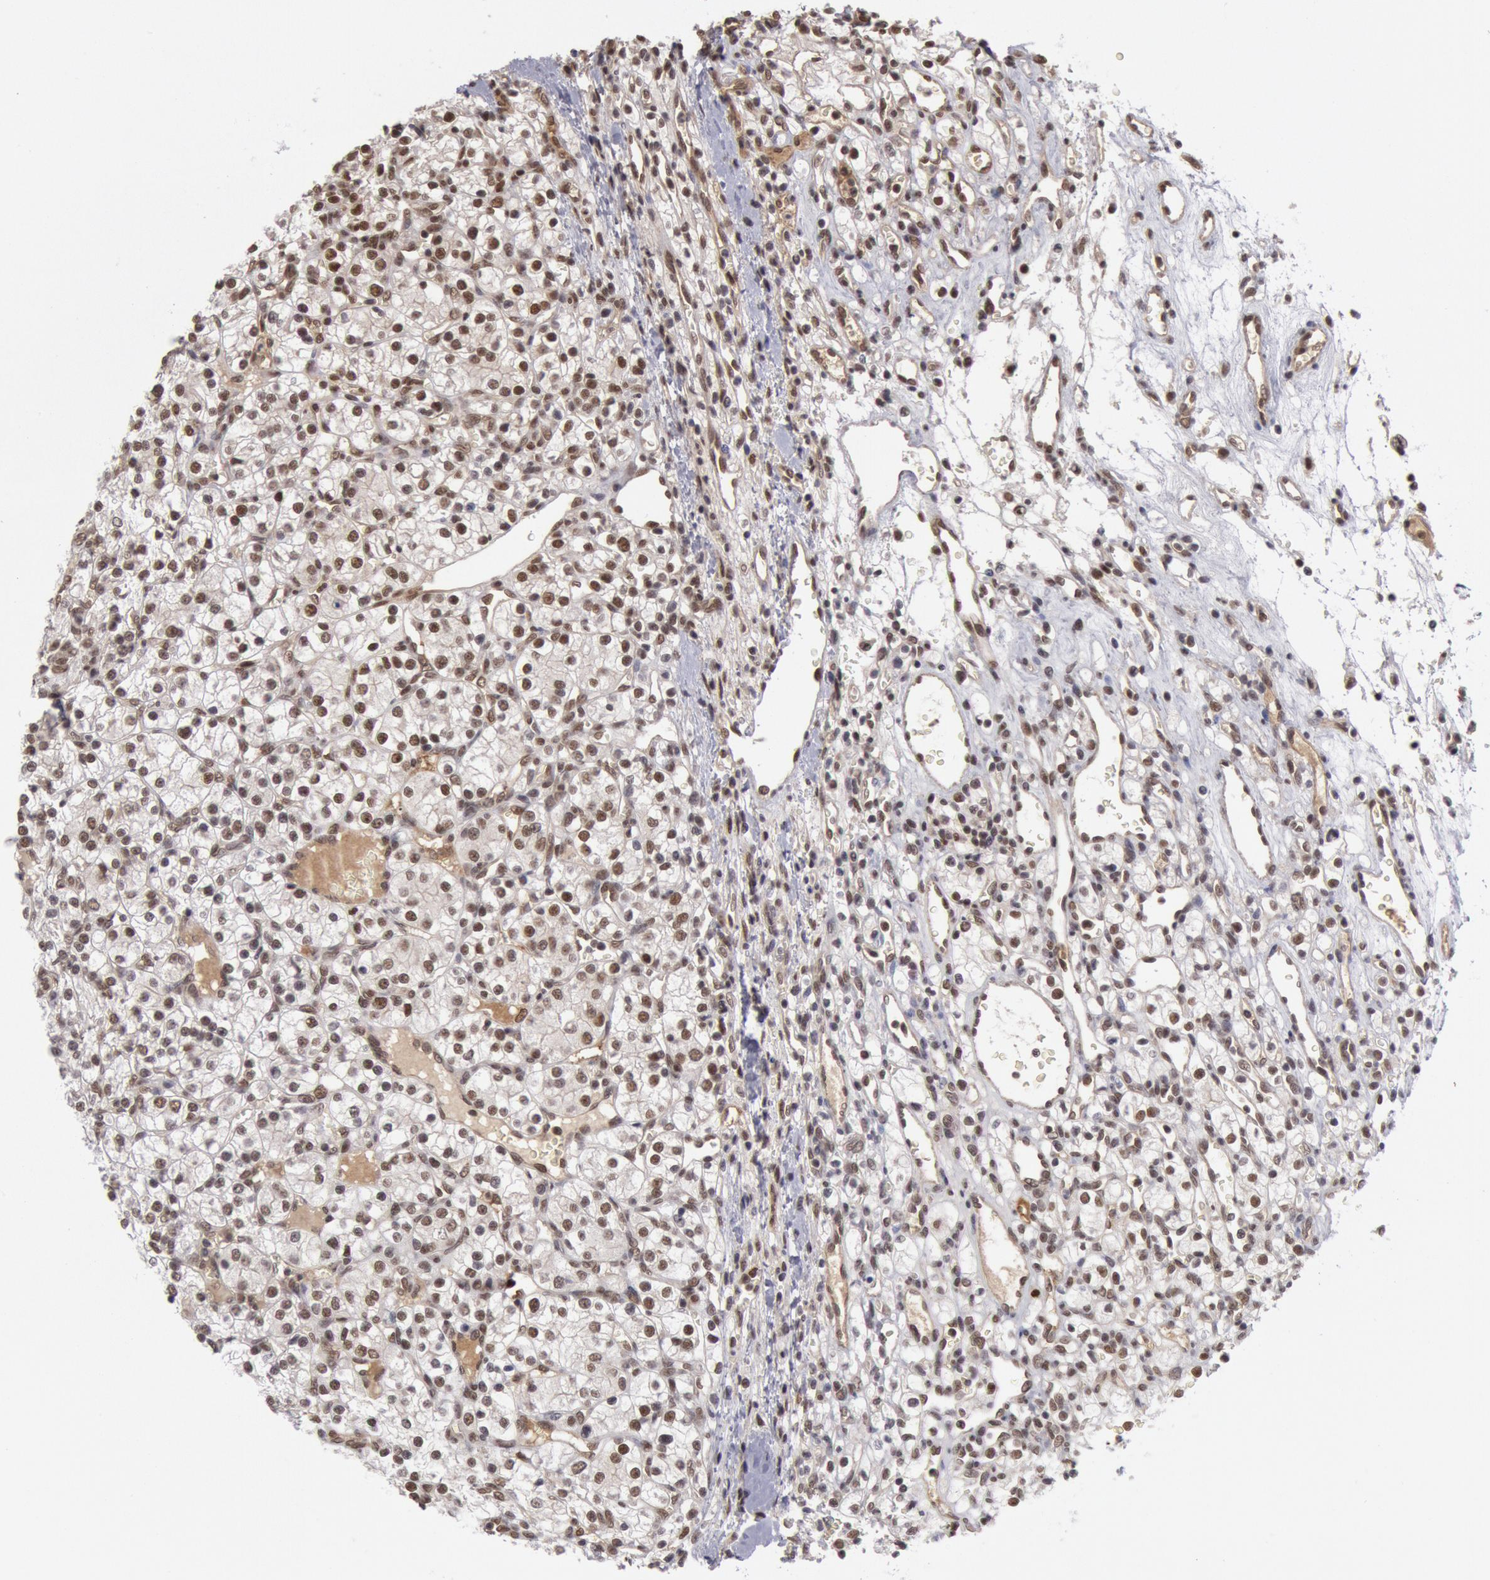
{"staining": {"intensity": "moderate", "quantity": ">75%", "location": "nuclear"}, "tissue": "renal cancer", "cell_type": "Tumor cells", "image_type": "cancer", "snomed": [{"axis": "morphology", "description": "Adenocarcinoma, NOS"}, {"axis": "topography", "description": "Kidney"}], "caption": "The histopathology image demonstrates immunohistochemical staining of renal cancer. There is moderate nuclear staining is identified in approximately >75% of tumor cells. The staining is performed using DAB (3,3'-diaminobenzidine) brown chromogen to label protein expression. The nuclei are counter-stained blue using hematoxylin.", "gene": "PPP4R3B", "patient": {"sex": "female", "age": 62}}